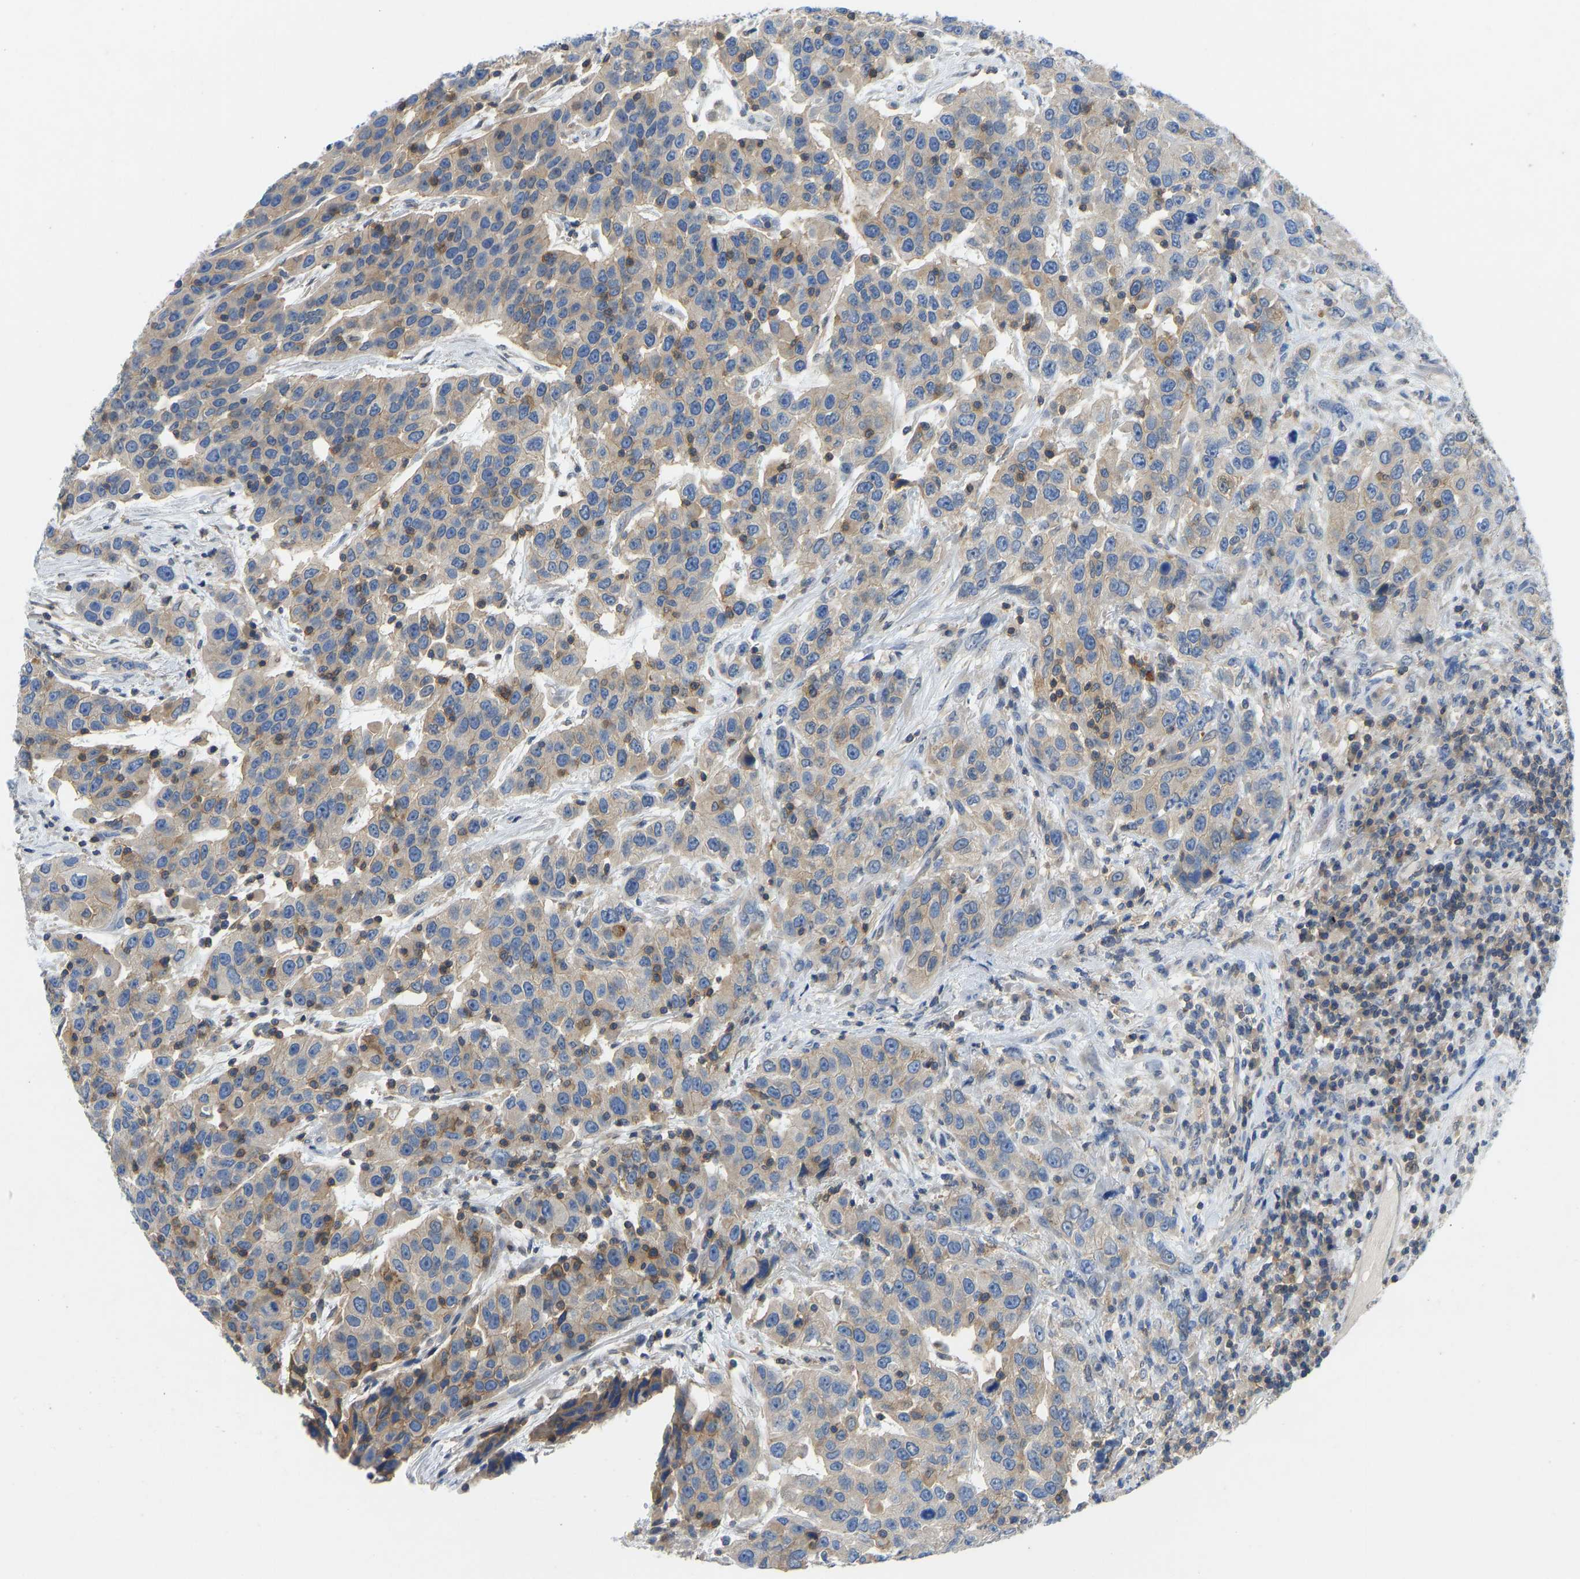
{"staining": {"intensity": "moderate", "quantity": "<25%", "location": "cytoplasmic/membranous"}, "tissue": "urothelial cancer", "cell_type": "Tumor cells", "image_type": "cancer", "snomed": [{"axis": "morphology", "description": "Urothelial carcinoma, High grade"}, {"axis": "topography", "description": "Urinary bladder"}], "caption": "DAB immunohistochemical staining of urothelial cancer exhibits moderate cytoplasmic/membranous protein positivity in about <25% of tumor cells. The staining was performed using DAB, with brown indicating positive protein expression. Nuclei are stained blue with hematoxylin.", "gene": "NDRG3", "patient": {"sex": "female", "age": 80}}